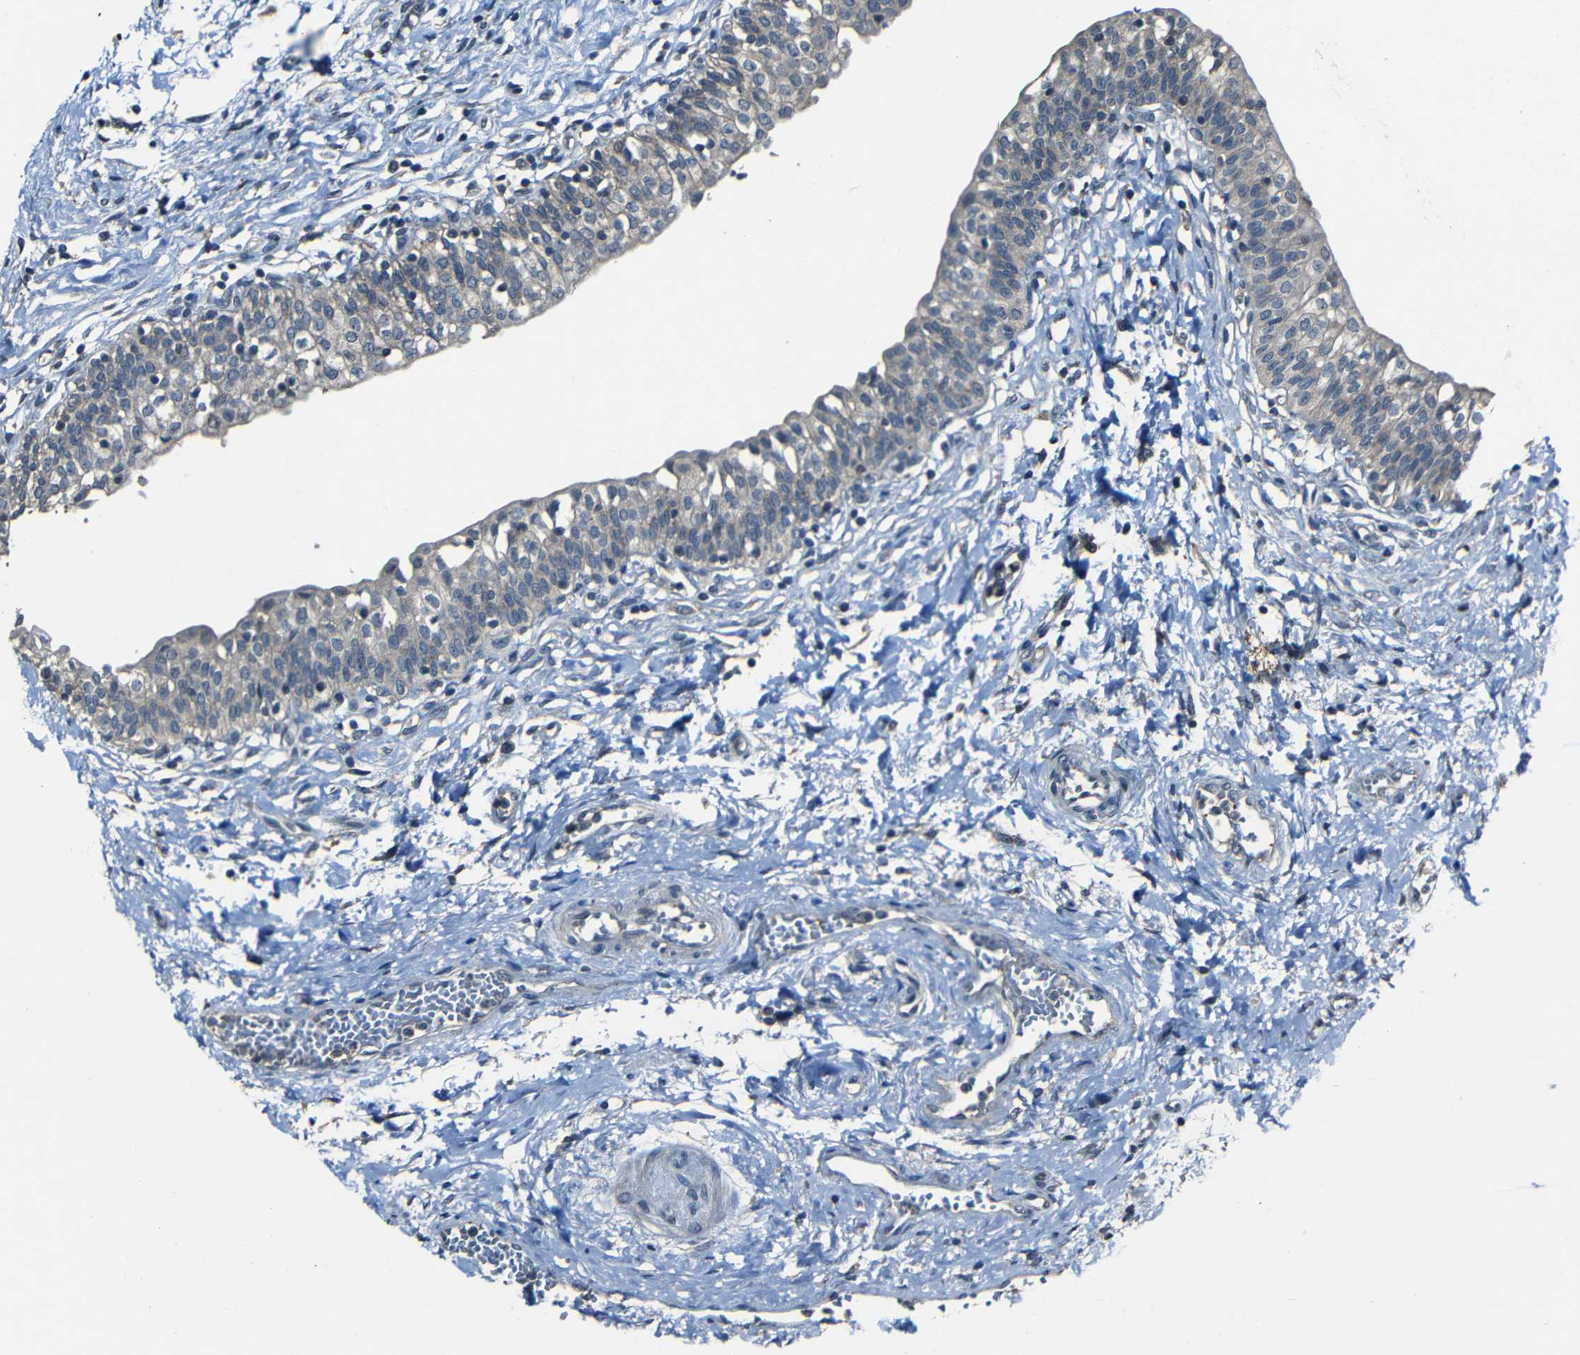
{"staining": {"intensity": "negative", "quantity": "none", "location": "none"}, "tissue": "urinary bladder", "cell_type": "Urothelial cells", "image_type": "normal", "snomed": [{"axis": "morphology", "description": "Normal tissue, NOS"}, {"axis": "topography", "description": "Urinary bladder"}], "caption": "Urothelial cells show no significant positivity in unremarkable urinary bladder. (Brightfield microscopy of DAB IHC at high magnification).", "gene": "SLA", "patient": {"sex": "male", "age": 55}}